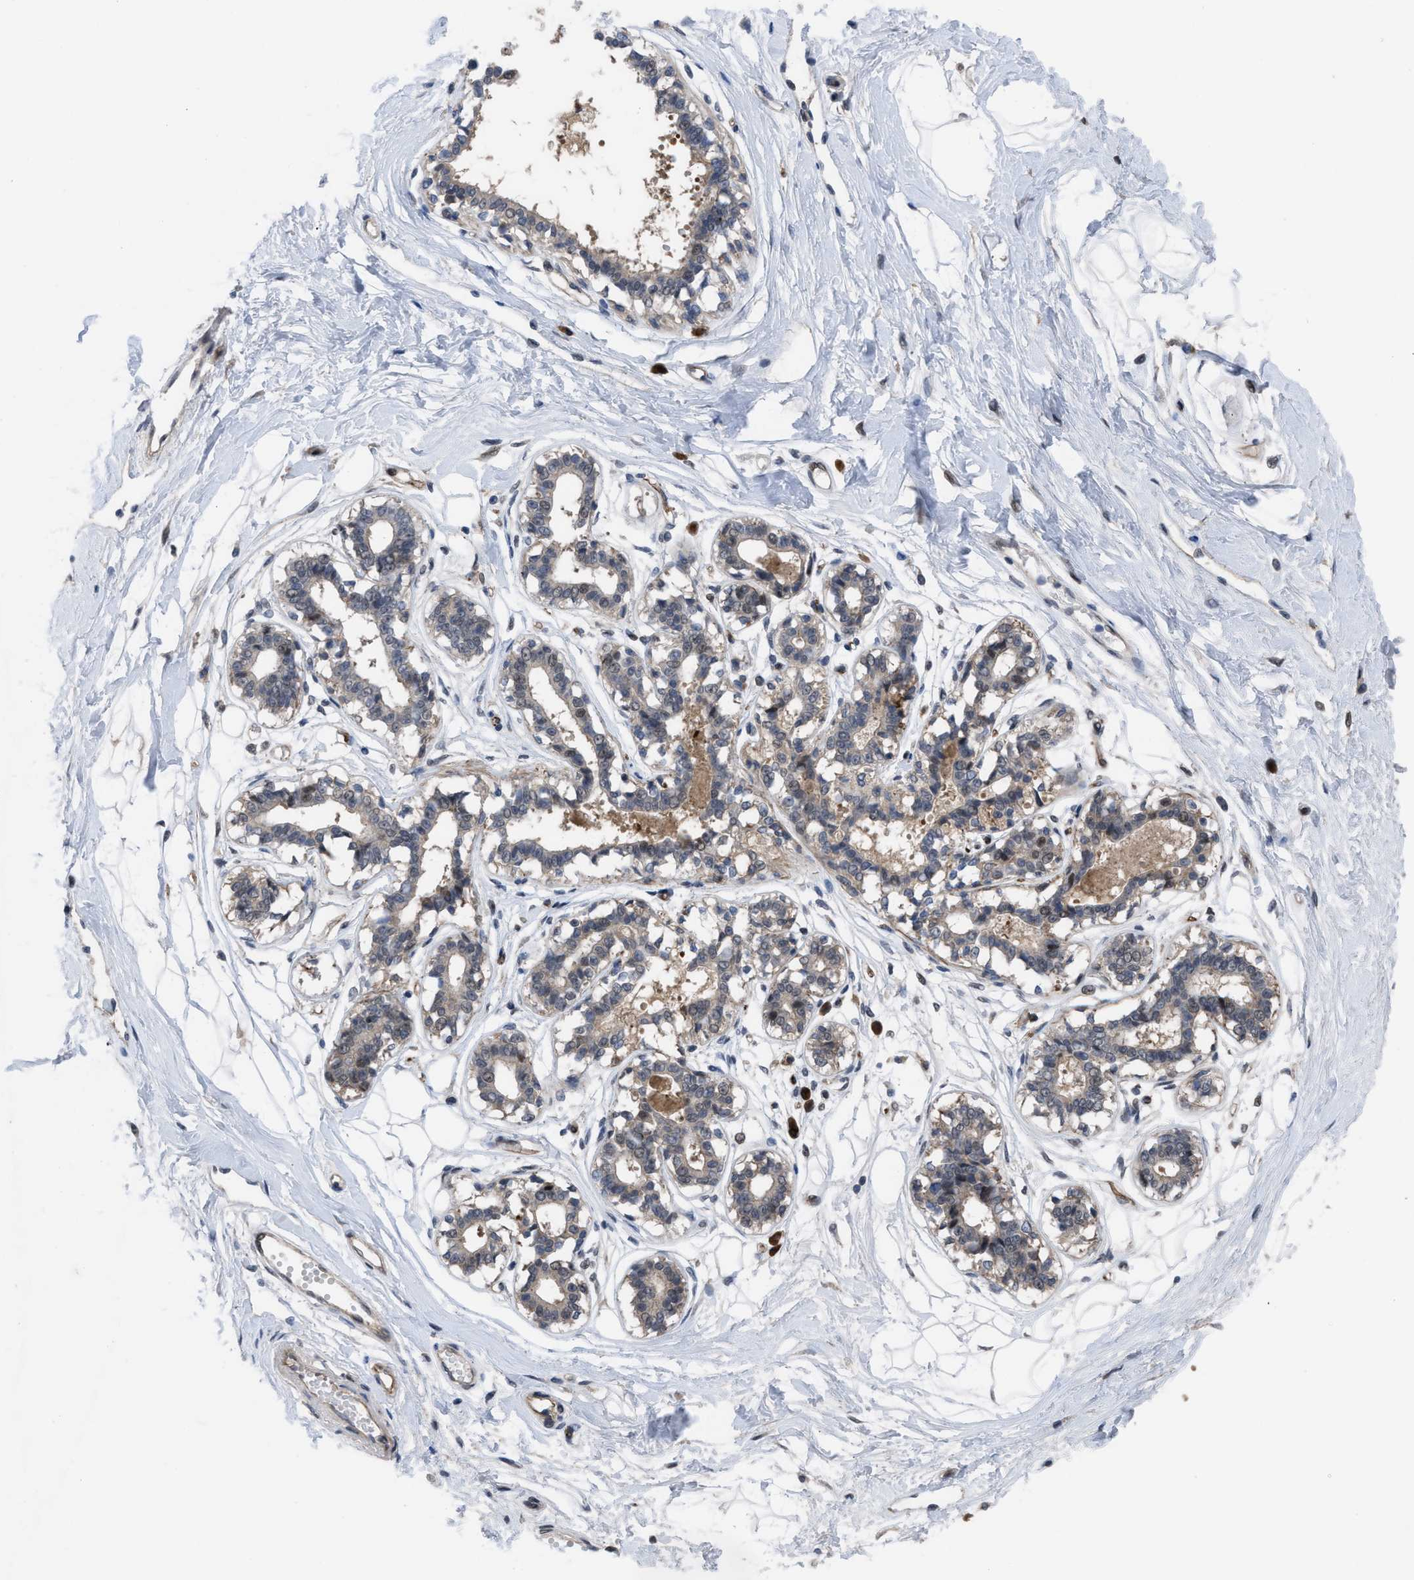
{"staining": {"intensity": "negative", "quantity": "none", "location": "none"}, "tissue": "breast", "cell_type": "Adipocytes", "image_type": "normal", "snomed": [{"axis": "morphology", "description": "Normal tissue, NOS"}, {"axis": "topography", "description": "Breast"}], "caption": "DAB immunohistochemical staining of normal breast reveals no significant staining in adipocytes.", "gene": "IL17RE", "patient": {"sex": "female", "age": 45}}